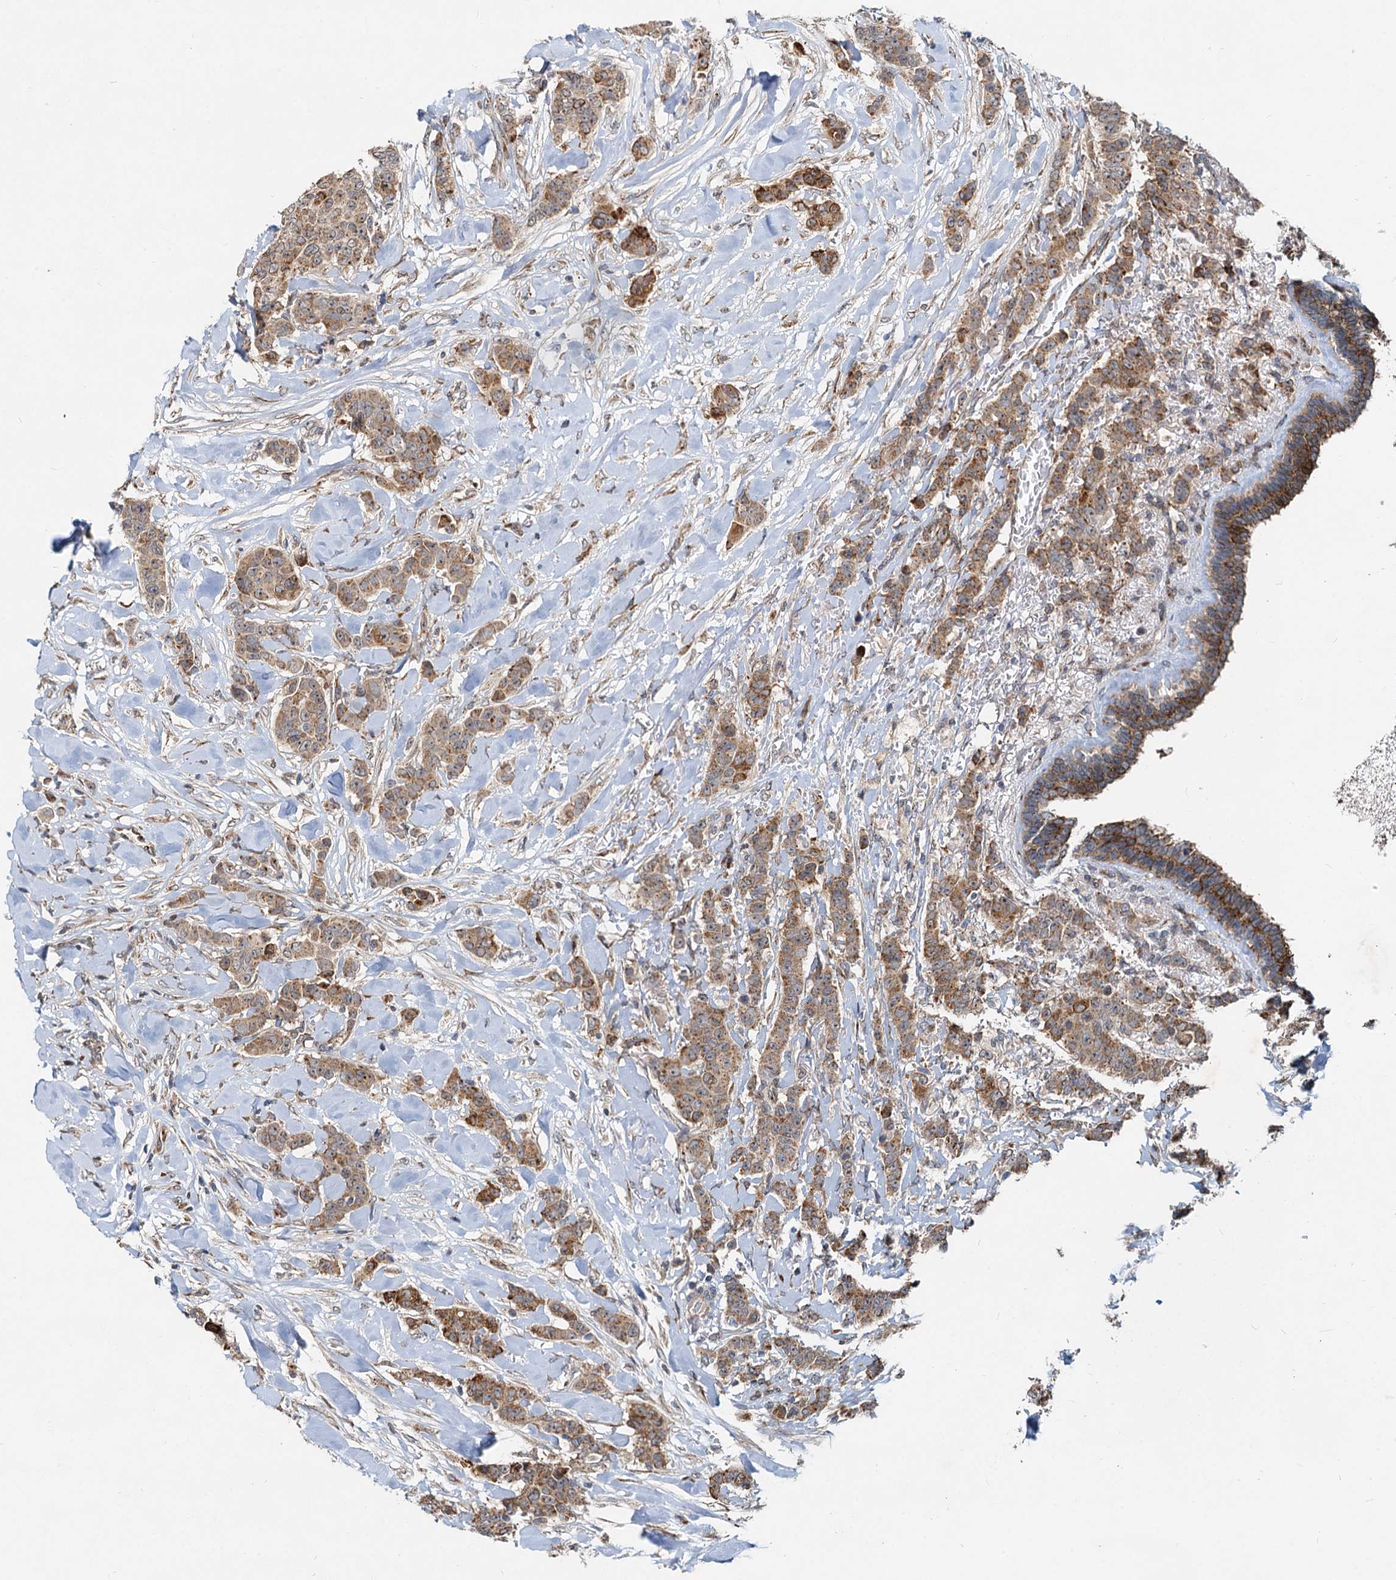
{"staining": {"intensity": "moderate", "quantity": ">75%", "location": "cytoplasmic/membranous"}, "tissue": "breast cancer", "cell_type": "Tumor cells", "image_type": "cancer", "snomed": [{"axis": "morphology", "description": "Duct carcinoma"}, {"axis": "topography", "description": "Breast"}], "caption": "A brown stain labels moderate cytoplasmic/membranous staining of a protein in breast cancer tumor cells.", "gene": "CEP68", "patient": {"sex": "female", "age": 40}}